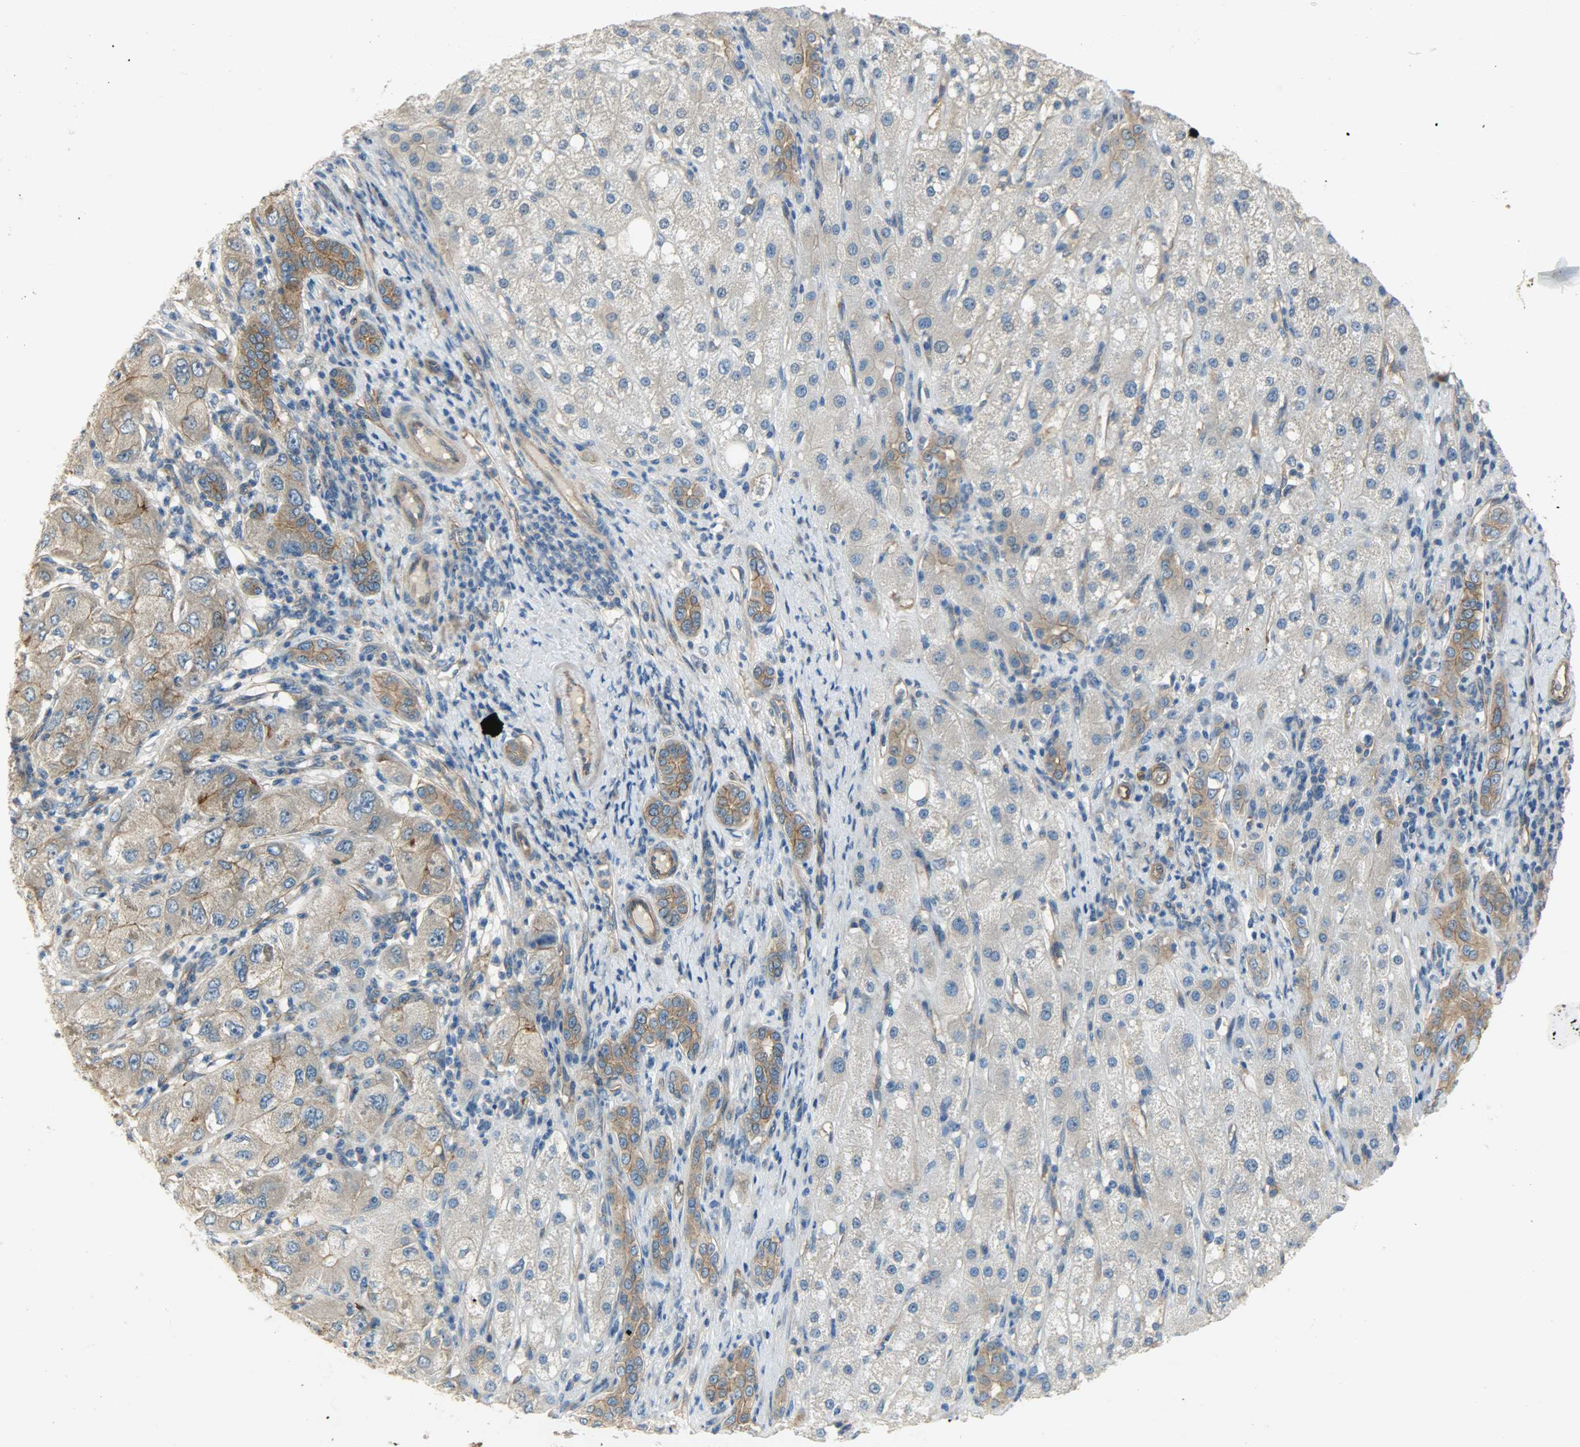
{"staining": {"intensity": "moderate", "quantity": ">75%", "location": "cytoplasmic/membranous"}, "tissue": "liver cancer", "cell_type": "Tumor cells", "image_type": "cancer", "snomed": [{"axis": "morphology", "description": "Carcinoma, Hepatocellular, NOS"}, {"axis": "topography", "description": "Liver"}], "caption": "Tumor cells exhibit medium levels of moderate cytoplasmic/membranous staining in approximately >75% of cells in hepatocellular carcinoma (liver). (Brightfield microscopy of DAB IHC at high magnification).", "gene": "KIAA1217", "patient": {"sex": "male", "age": 80}}